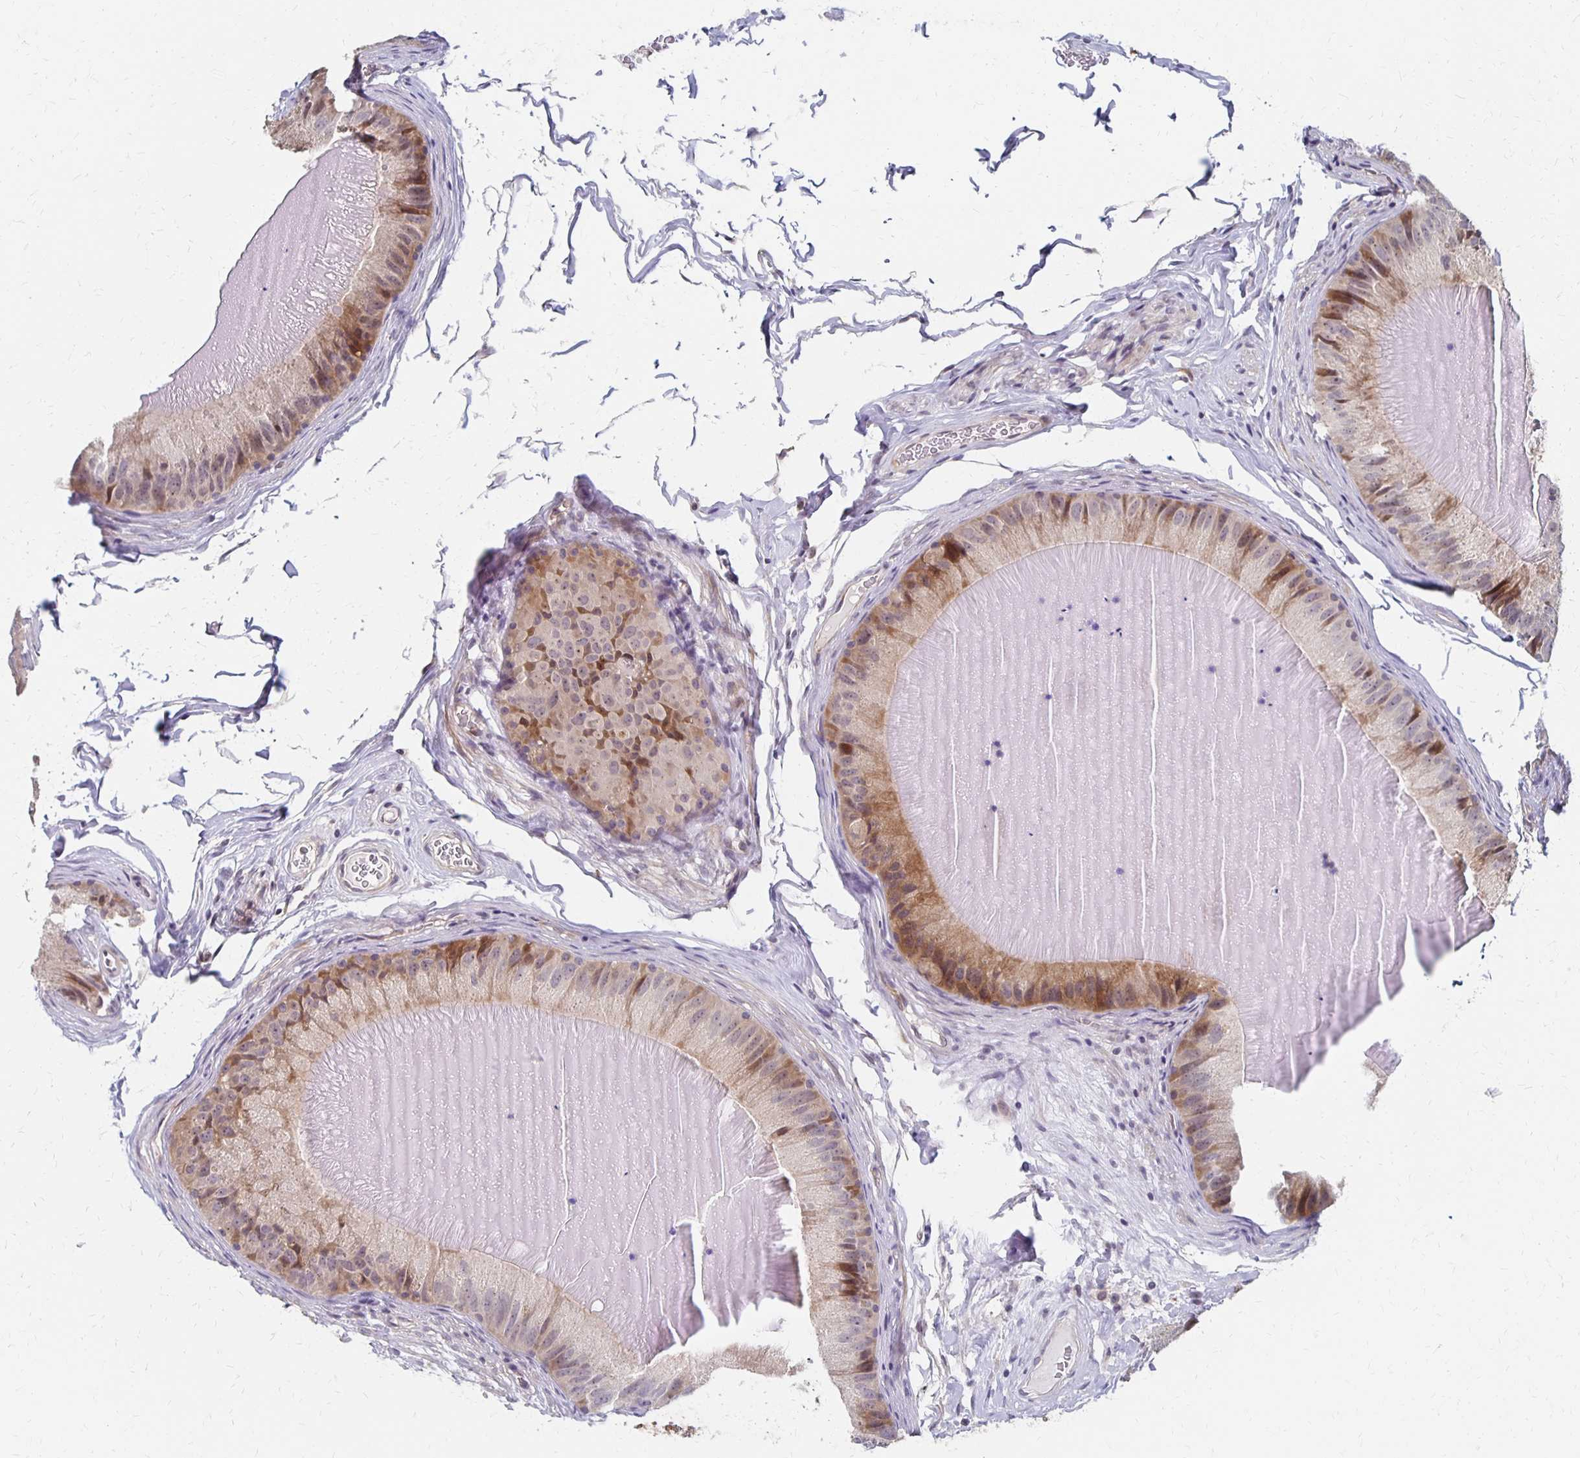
{"staining": {"intensity": "moderate", "quantity": "<25%", "location": "cytoplasmic/membranous,nuclear"}, "tissue": "epididymis", "cell_type": "Glandular cells", "image_type": "normal", "snomed": [{"axis": "morphology", "description": "Normal tissue, NOS"}, {"axis": "topography", "description": "Epididymis, spermatic cord, NOS"}], "caption": "Glandular cells show moderate cytoplasmic/membranous,nuclear staining in about <25% of cells in benign epididymis.", "gene": "PRKCB", "patient": {"sex": "male", "age": 39}}